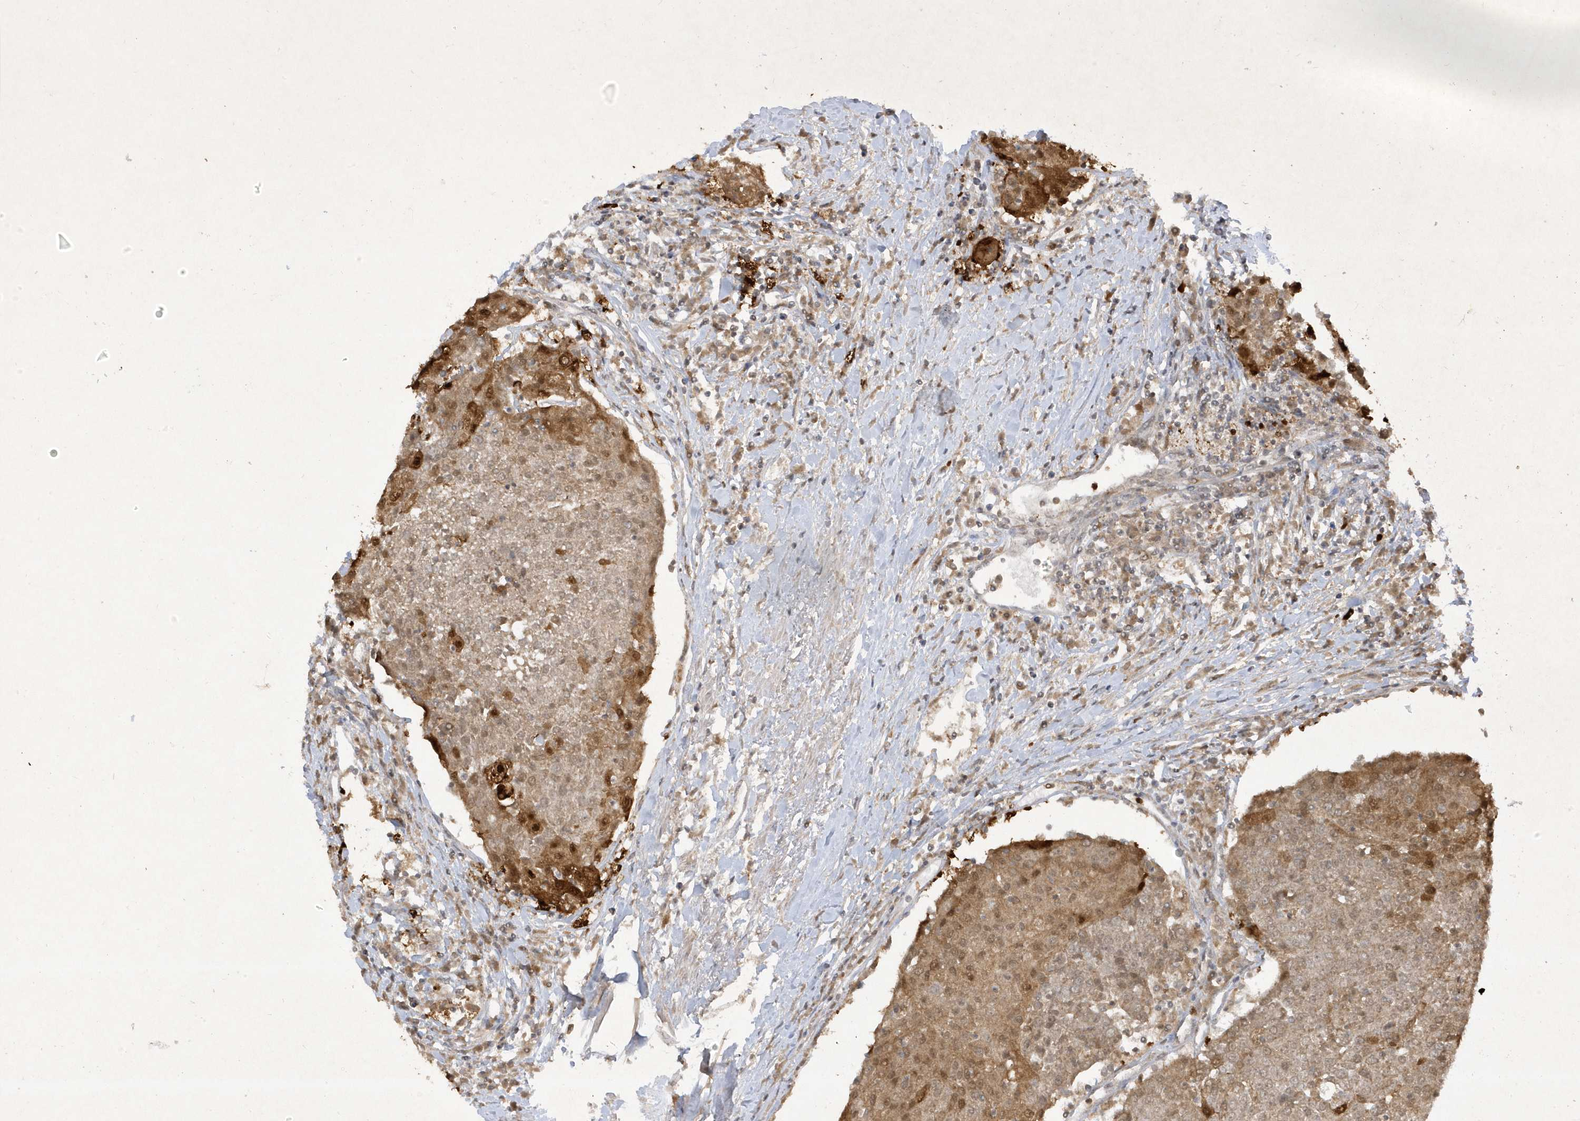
{"staining": {"intensity": "strong", "quantity": "<25%", "location": "cytoplasmic/membranous,nuclear"}, "tissue": "urothelial cancer", "cell_type": "Tumor cells", "image_type": "cancer", "snomed": [{"axis": "morphology", "description": "Urothelial carcinoma, High grade"}, {"axis": "topography", "description": "Urinary bladder"}], "caption": "The immunohistochemical stain labels strong cytoplasmic/membranous and nuclear positivity in tumor cells of urothelial carcinoma (high-grade) tissue. (Stains: DAB (3,3'-diaminobenzidine) in brown, nuclei in blue, Microscopy: brightfield microscopy at high magnification).", "gene": "ZNF213", "patient": {"sex": "female", "age": 85}}